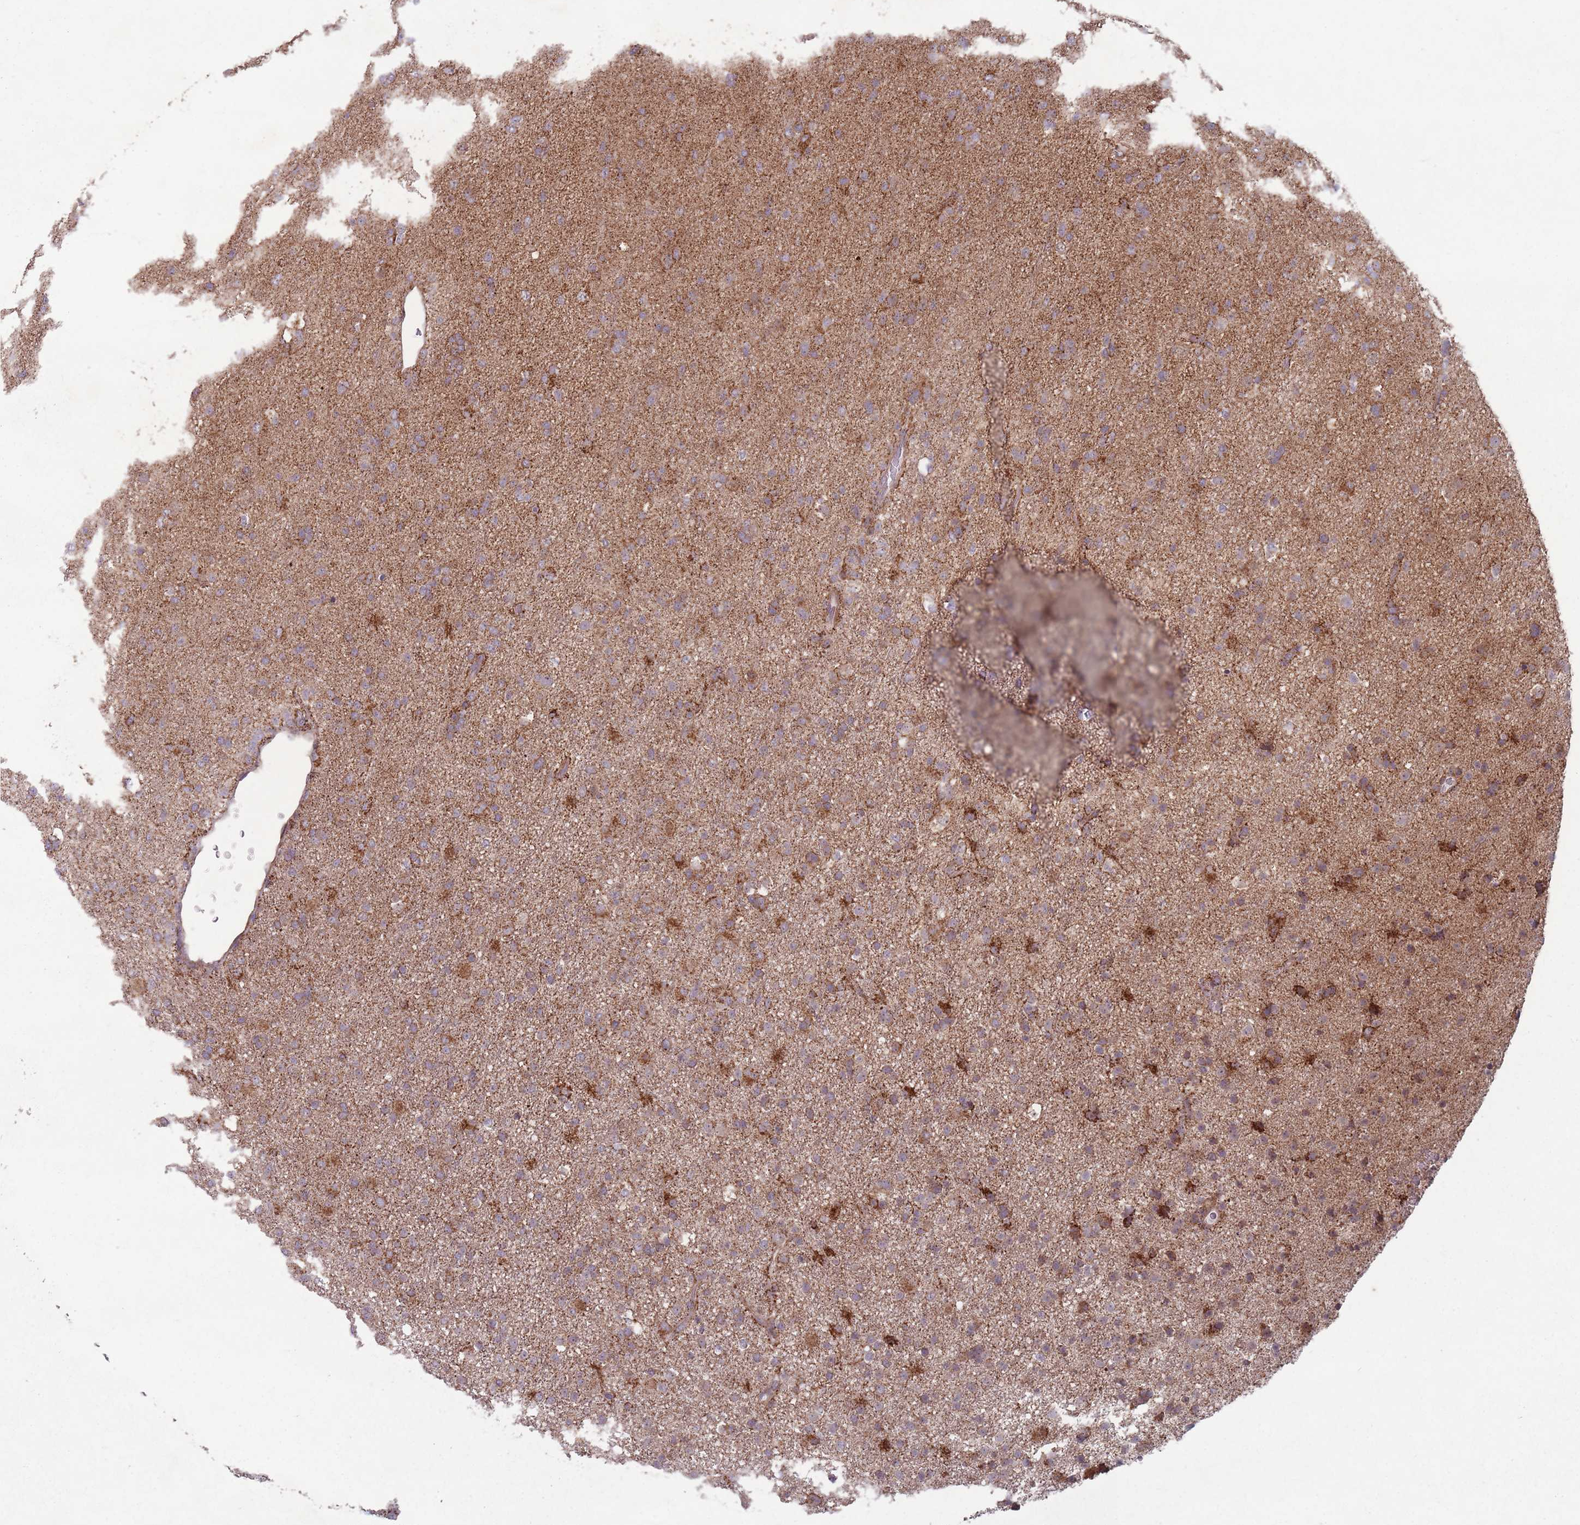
{"staining": {"intensity": "strong", "quantity": "25%-75%", "location": "cytoplasmic/membranous"}, "tissue": "glioma", "cell_type": "Tumor cells", "image_type": "cancer", "snomed": [{"axis": "morphology", "description": "Glioma, malignant, Low grade"}, {"axis": "topography", "description": "Brain"}], "caption": "Immunohistochemistry (IHC) photomicrograph of human malignant low-grade glioma stained for a protein (brown), which reveals high levels of strong cytoplasmic/membranous expression in approximately 25%-75% of tumor cells.", "gene": "OR10Q1", "patient": {"sex": "male", "age": 65}}